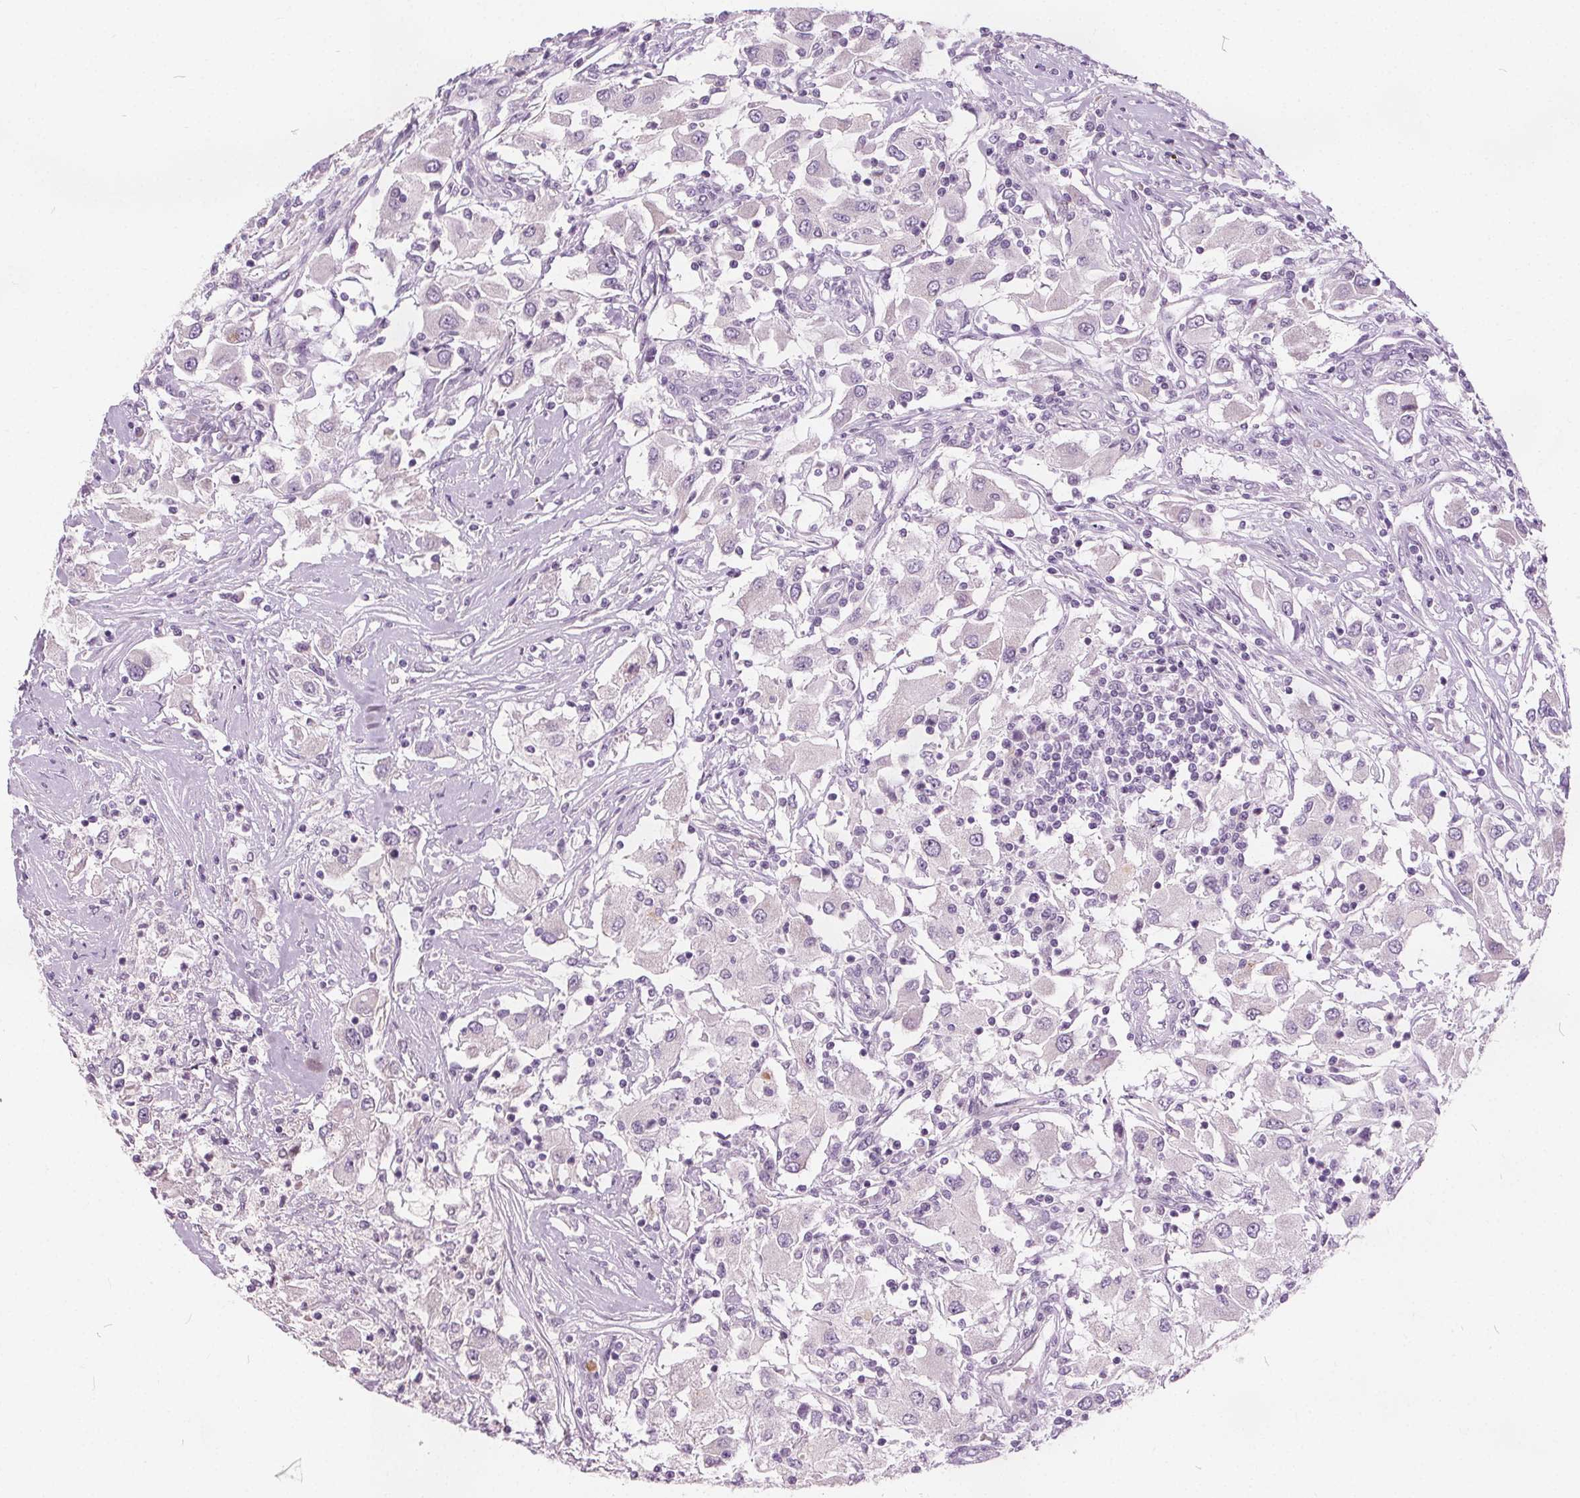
{"staining": {"intensity": "negative", "quantity": "none", "location": "none"}, "tissue": "renal cancer", "cell_type": "Tumor cells", "image_type": "cancer", "snomed": [{"axis": "morphology", "description": "Adenocarcinoma, NOS"}, {"axis": "topography", "description": "Kidney"}], "caption": "IHC of human renal adenocarcinoma exhibits no staining in tumor cells.", "gene": "ACOX2", "patient": {"sex": "female", "age": 67}}